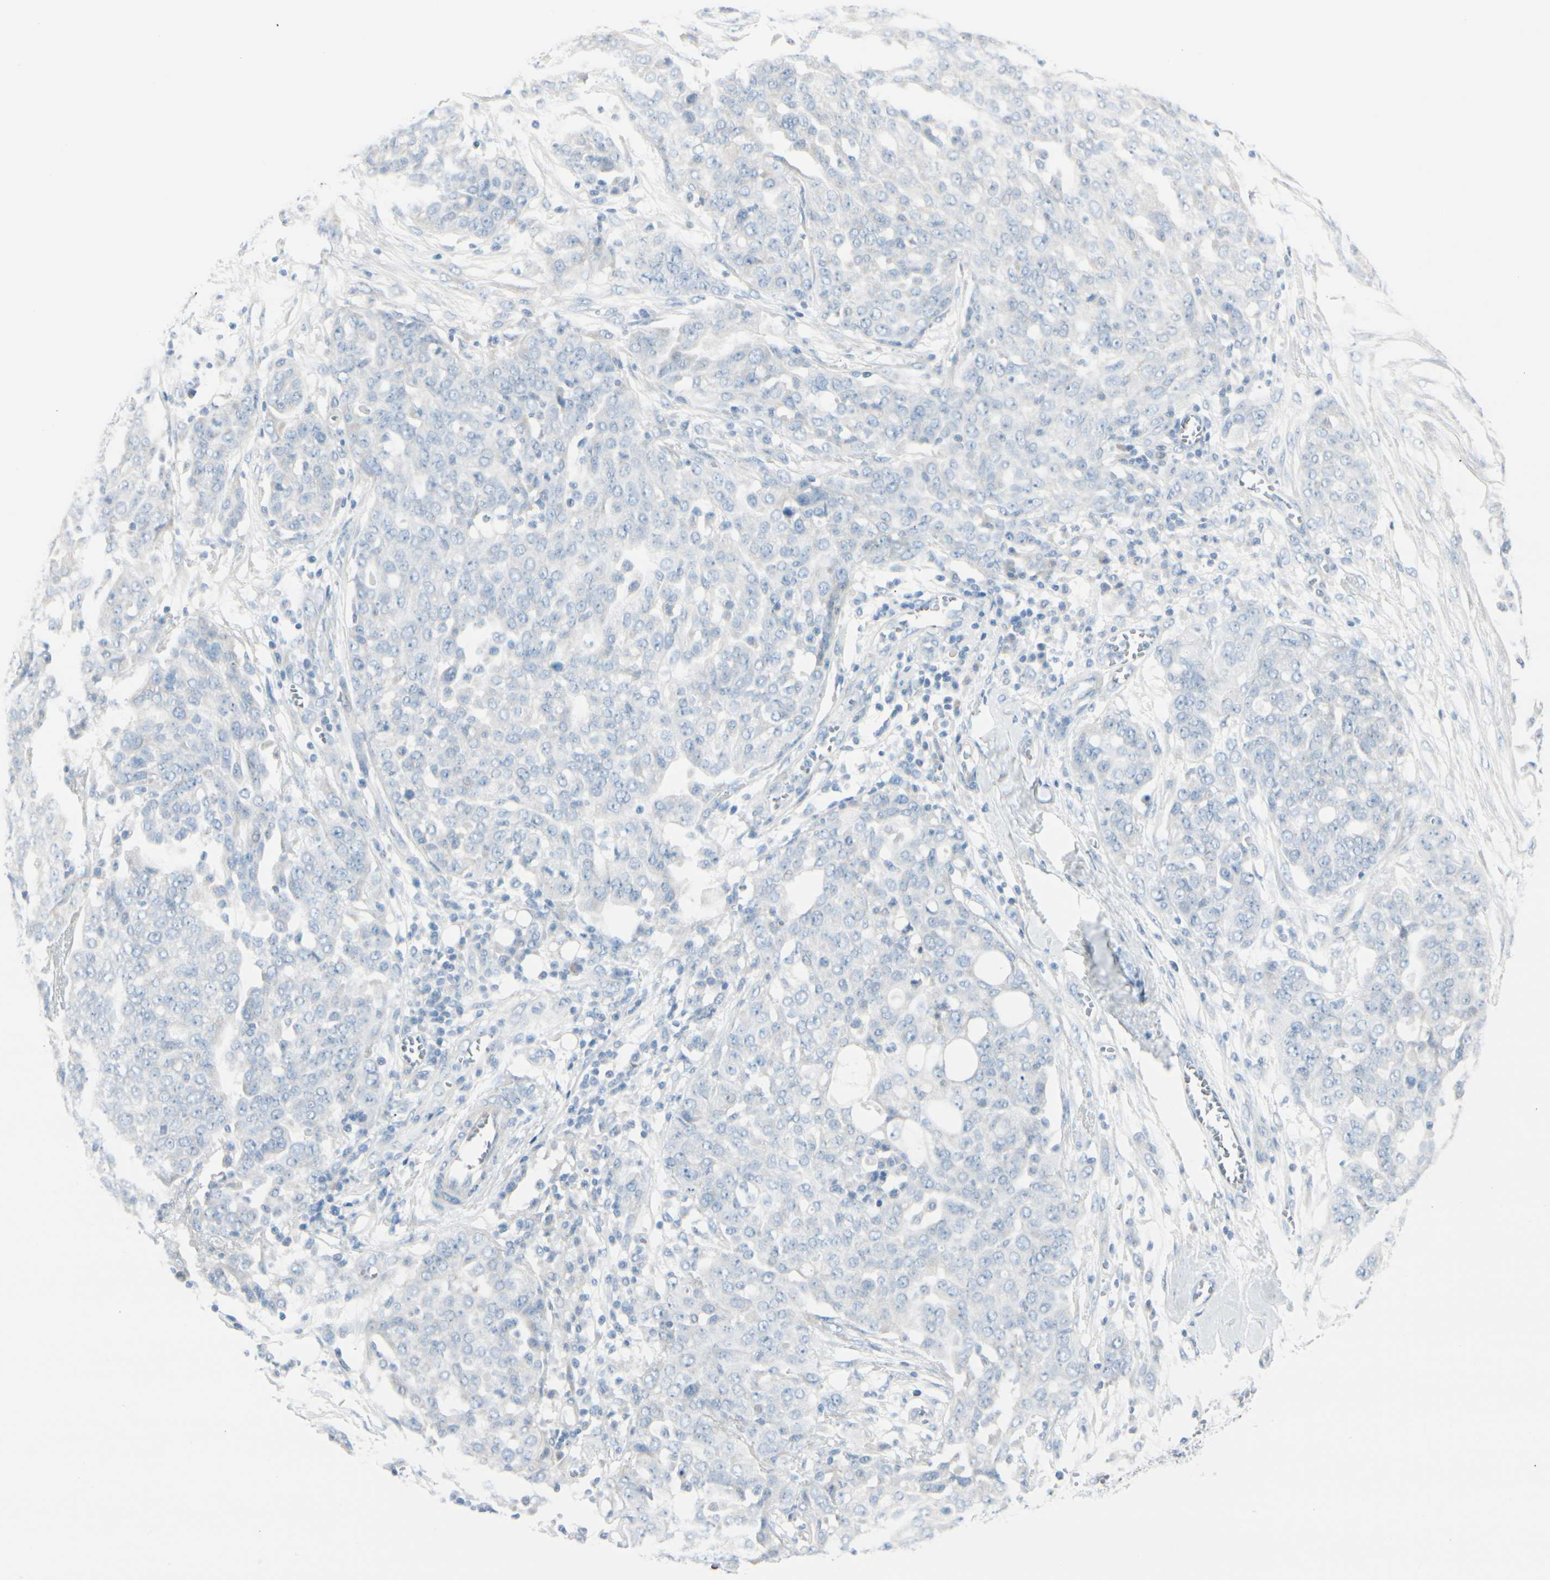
{"staining": {"intensity": "negative", "quantity": "none", "location": "none"}, "tissue": "ovarian cancer", "cell_type": "Tumor cells", "image_type": "cancer", "snomed": [{"axis": "morphology", "description": "Cystadenocarcinoma, serous, NOS"}, {"axis": "topography", "description": "Soft tissue"}, {"axis": "topography", "description": "Ovary"}], "caption": "Tumor cells show no significant expression in serous cystadenocarcinoma (ovarian).", "gene": "CDHR5", "patient": {"sex": "female", "age": 57}}